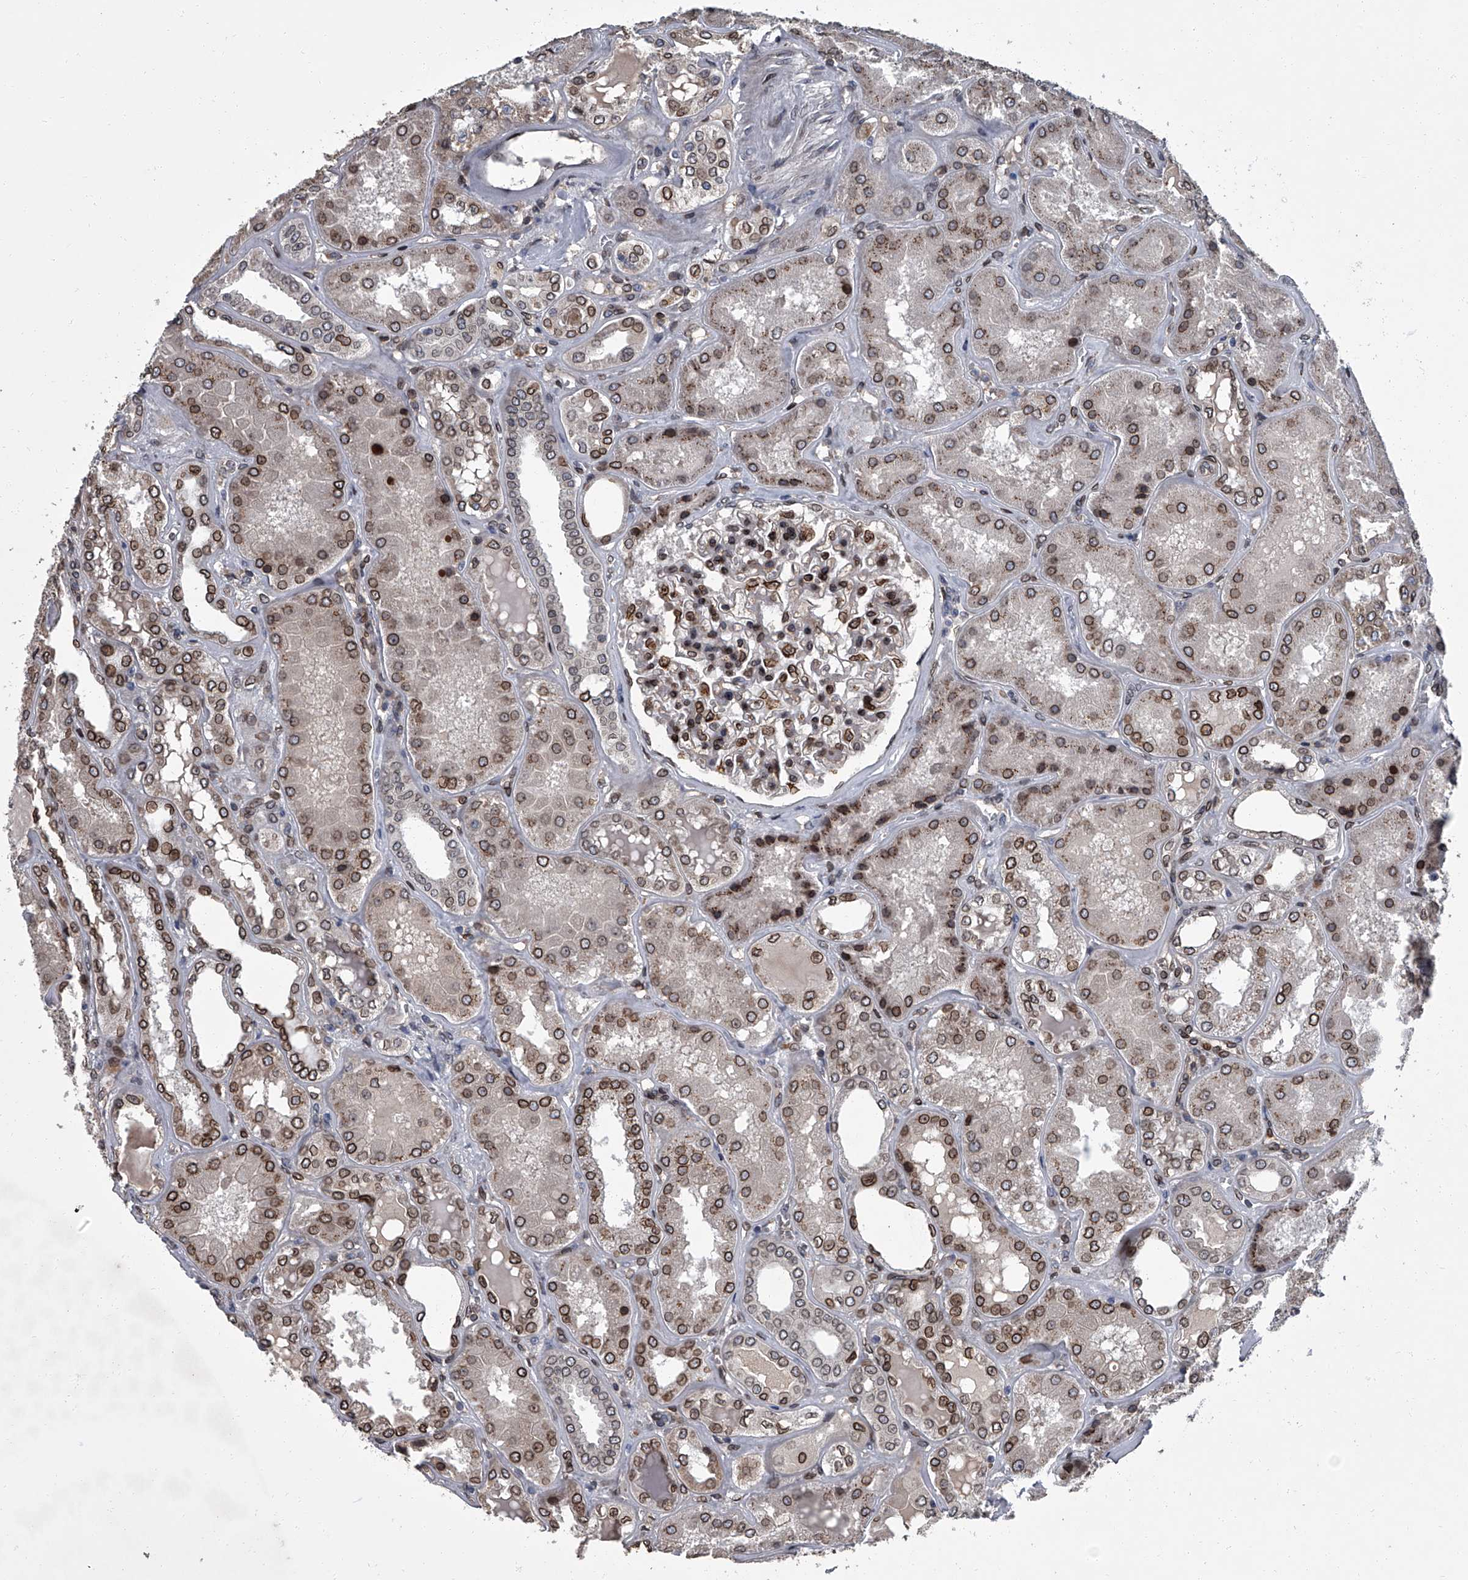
{"staining": {"intensity": "strong", "quantity": ">75%", "location": "cytoplasmic/membranous,nuclear"}, "tissue": "kidney", "cell_type": "Cells in glomeruli", "image_type": "normal", "snomed": [{"axis": "morphology", "description": "Normal tissue, NOS"}, {"axis": "topography", "description": "Kidney"}], "caption": "A high amount of strong cytoplasmic/membranous,nuclear positivity is identified in approximately >75% of cells in glomeruli in benign kidney. The staining is performed using DAB (3,3'-diaminobenzidine) brown chromogen to label protein expression. The nuclei are counter-stained blue using hematoxylin.", "gene": "LRRC8C", "patient": {"sex": "female", "age": 56}}